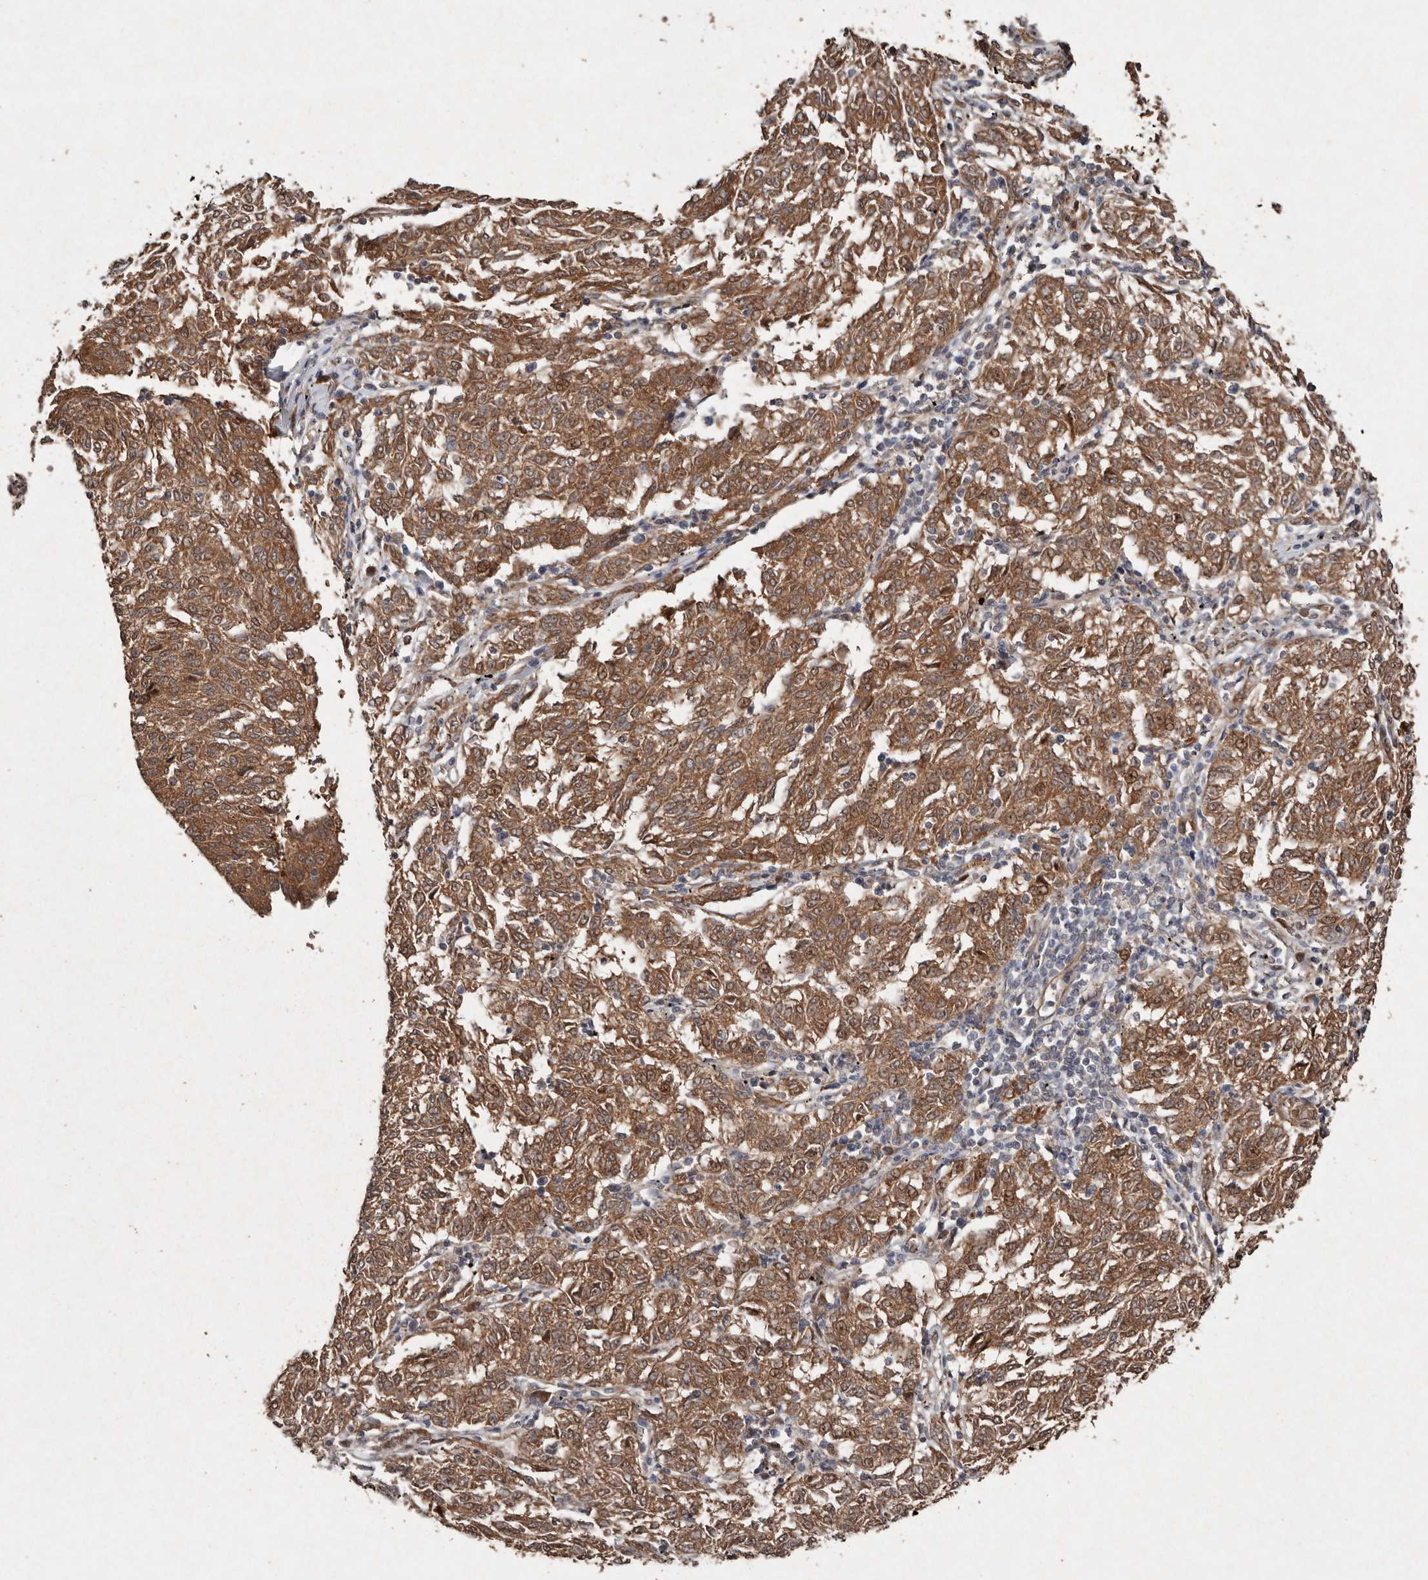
{"staining": {"intensity": "moderate", "quantity": ">75%", "location": "cytoplasmic/membranous"}, "tissue": "melanoma", "cell_type": "Tumor cells", "image_type": "cancer", "snomed": [{"axis": "morphology", "description": "Malignant melanoma, NOS"}, {"axis": "topography", "description": "Skin"}], "caption": "Malignant melanoma stained with immunohistochemistry exhibits moderate cytoplasmic/membranous staining in about >75% of tumor cells.", "gene": "DIP2C", "patient": {"sex": "female", "age": 72}}